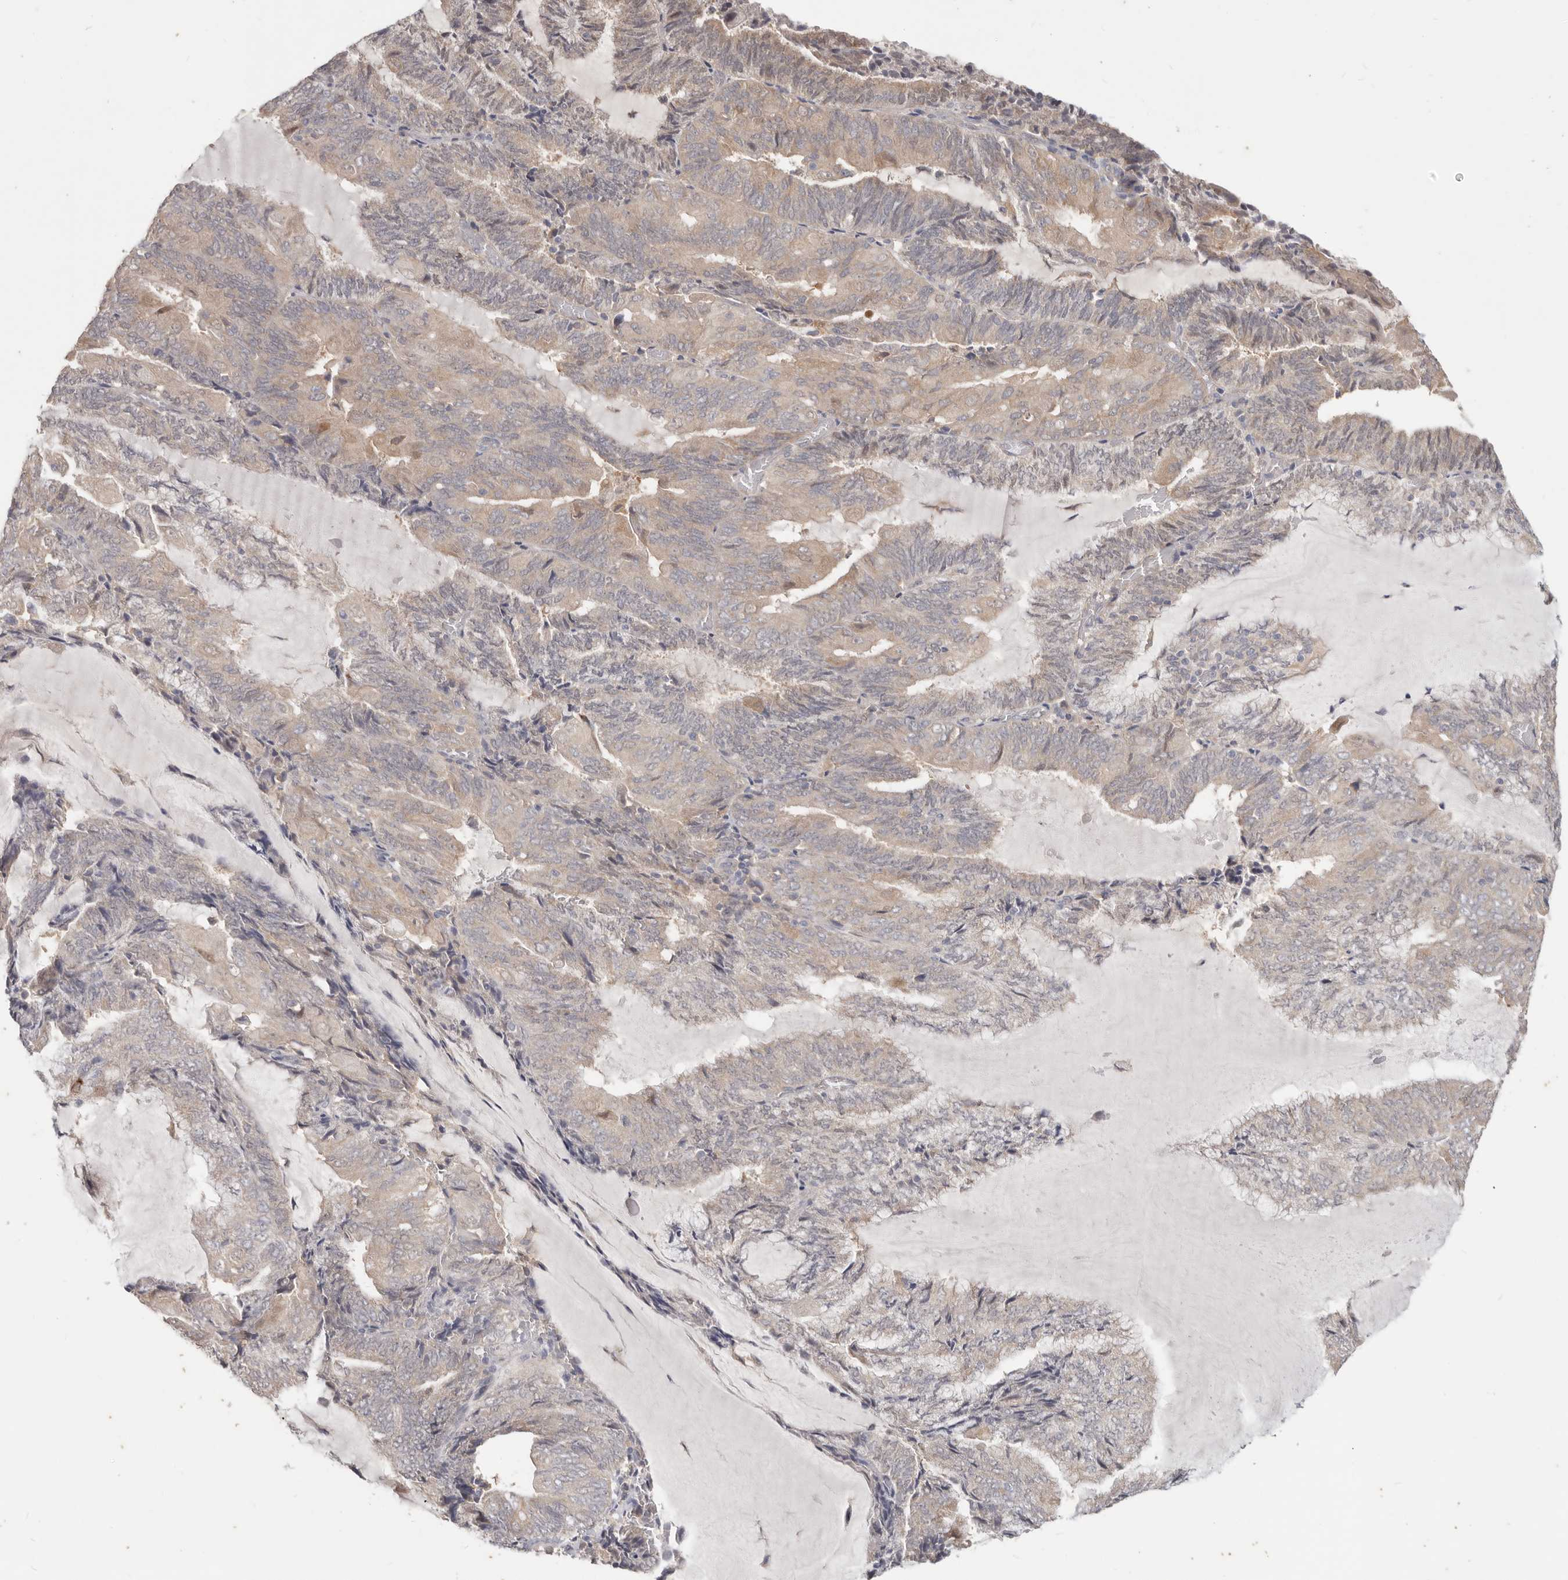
{"staining": {"intensity": "weak", "quantity": "25%-75%", "location": "cytoplasmic/membranous"}, "tissue": "endometrial cancer", "cell_type": "Tumor cells", "image_type": "cancer", "snomed": [{"axis": "morphology", "description": "Adenocarcinoma, NOS"}, {"axis": "topography", "description": "Endometrium"}], "caption": "About 25%-75% of tumor cells in human endometrial adenocarcinoma display weak cytoplasmic/membranous protein positivity as visualized by brown immunohistochemical staining.", "gene": "WDR77", "patient": {"sex": "female", "age": 81}}